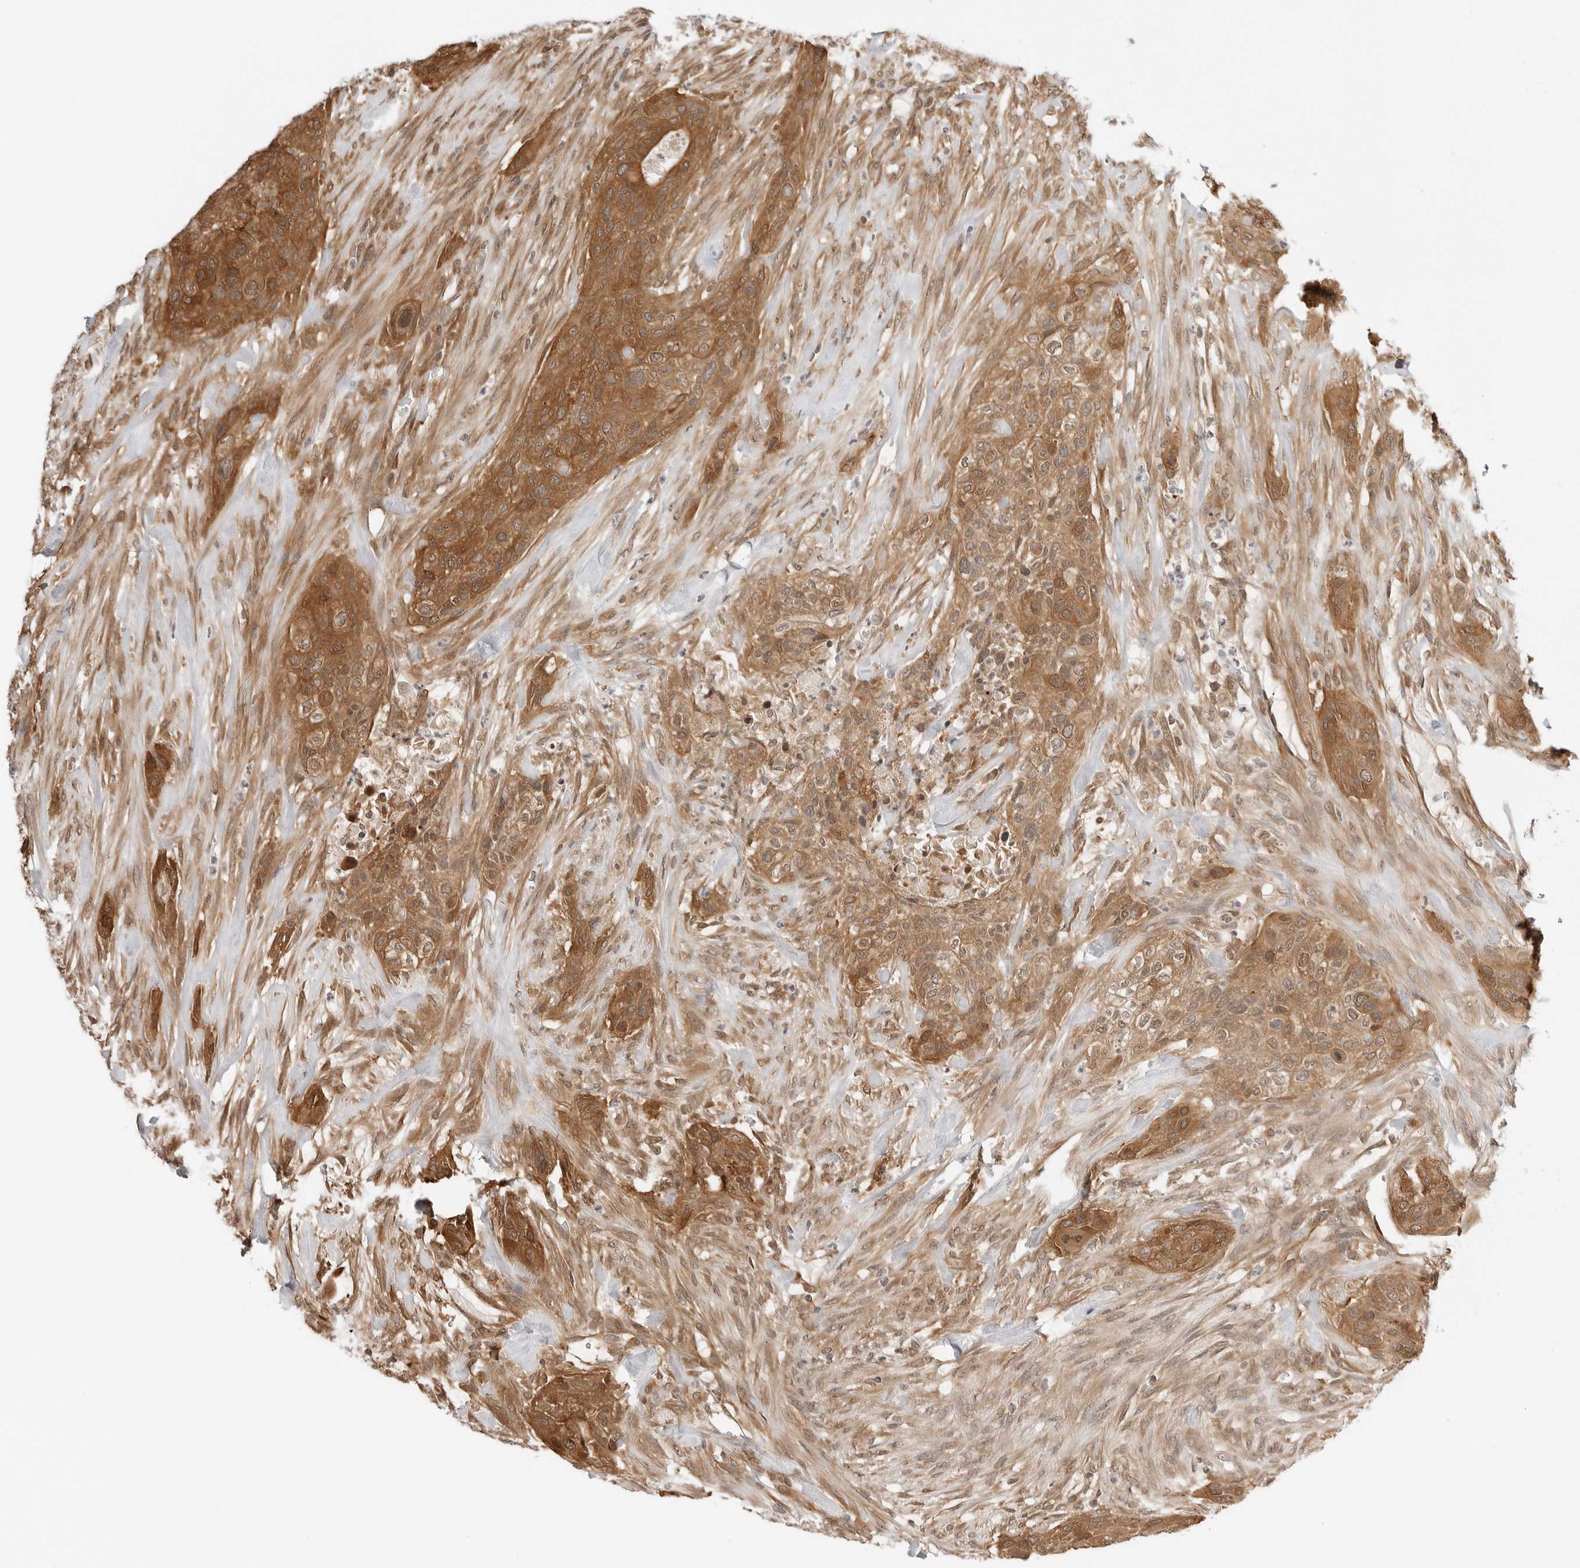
{"staining": {"intensity": "strong", "quantity": ">75%", "location": "cytoplasmic/membranous"}, "tissue": "urothelial cancer", "cell_type": "Tumor cells", "image_type": "cancer", "snomed": [{"axis": "morphology", "description": "Urothelial carcinoma, High grade"}, {"axis": "topography", "description": "Urinary bladder"}], "caption": "A brown stain shows strong cytoplasmic/membranous positivity of a protein in human high-grade urothelial carcinoma tumor cells. The staining is performed using DAB (3,3'-diaminobenzidine) brown chromogen to label protein expression. The nuclei are counter-stained blue using hematoxylin.", "gene": "NUDC", "patient": {"sex": "male", "age": 35}}